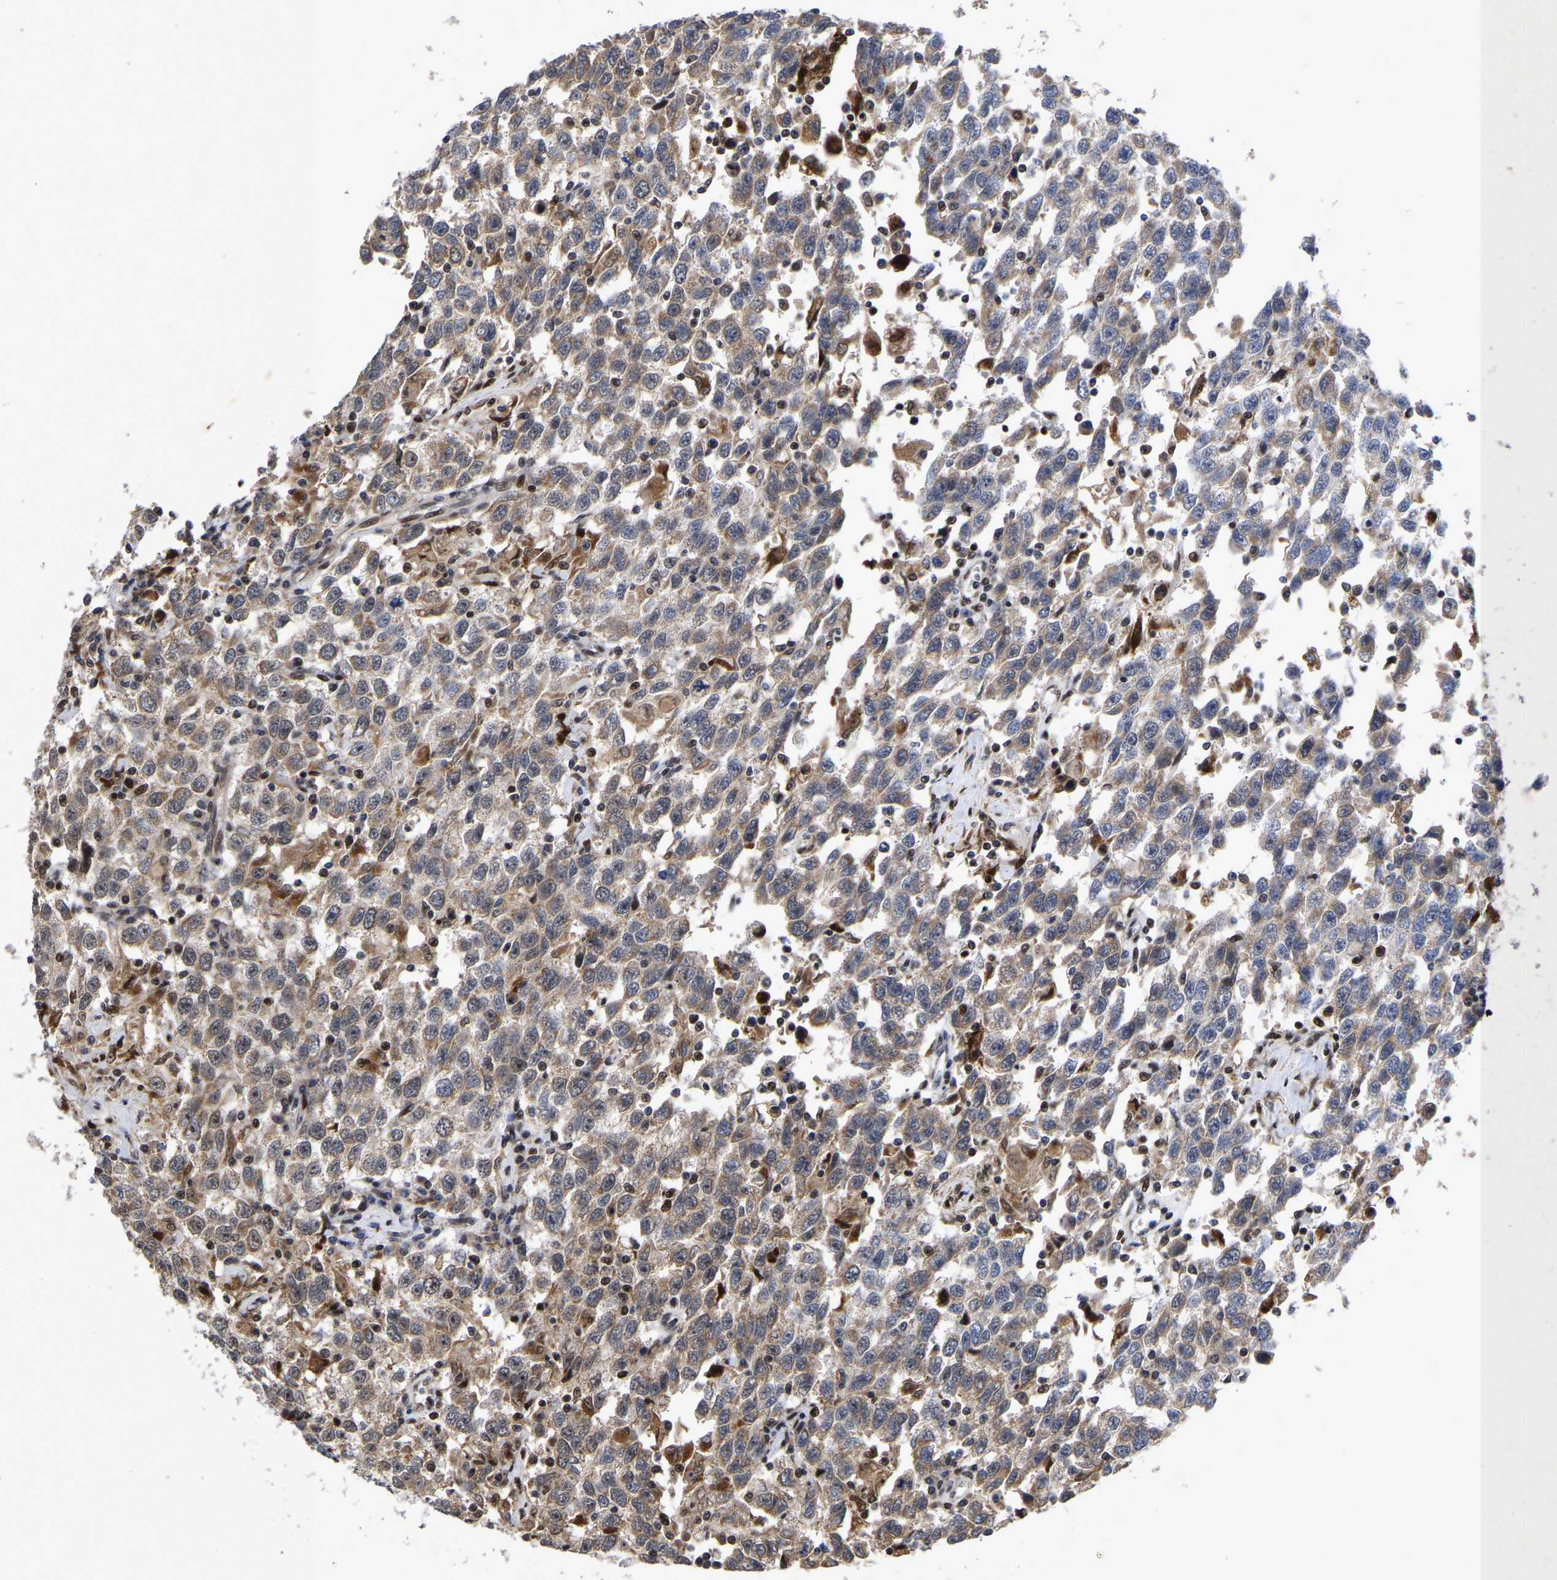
{"staining": {"intensity": "weak", "quantity": ">75%", "location": "cytoplasmic/membranous"}, "tissue": "testis cancer", "cell_type": "Tumor cells", "image_type": "cancer", "snomed": [{"axis": "morphology", "description": "Seminoma, NOS"}, {"axis": "topography", "description": "Testis"}], "caption": "A low amount of weak cytoplasmic/membranous positivity is identified in about >75% of tumor cells in testis cancer (seminoma) tissue.", "gene": "JUNB", "patient": {"sex": "male", "age": 41}}